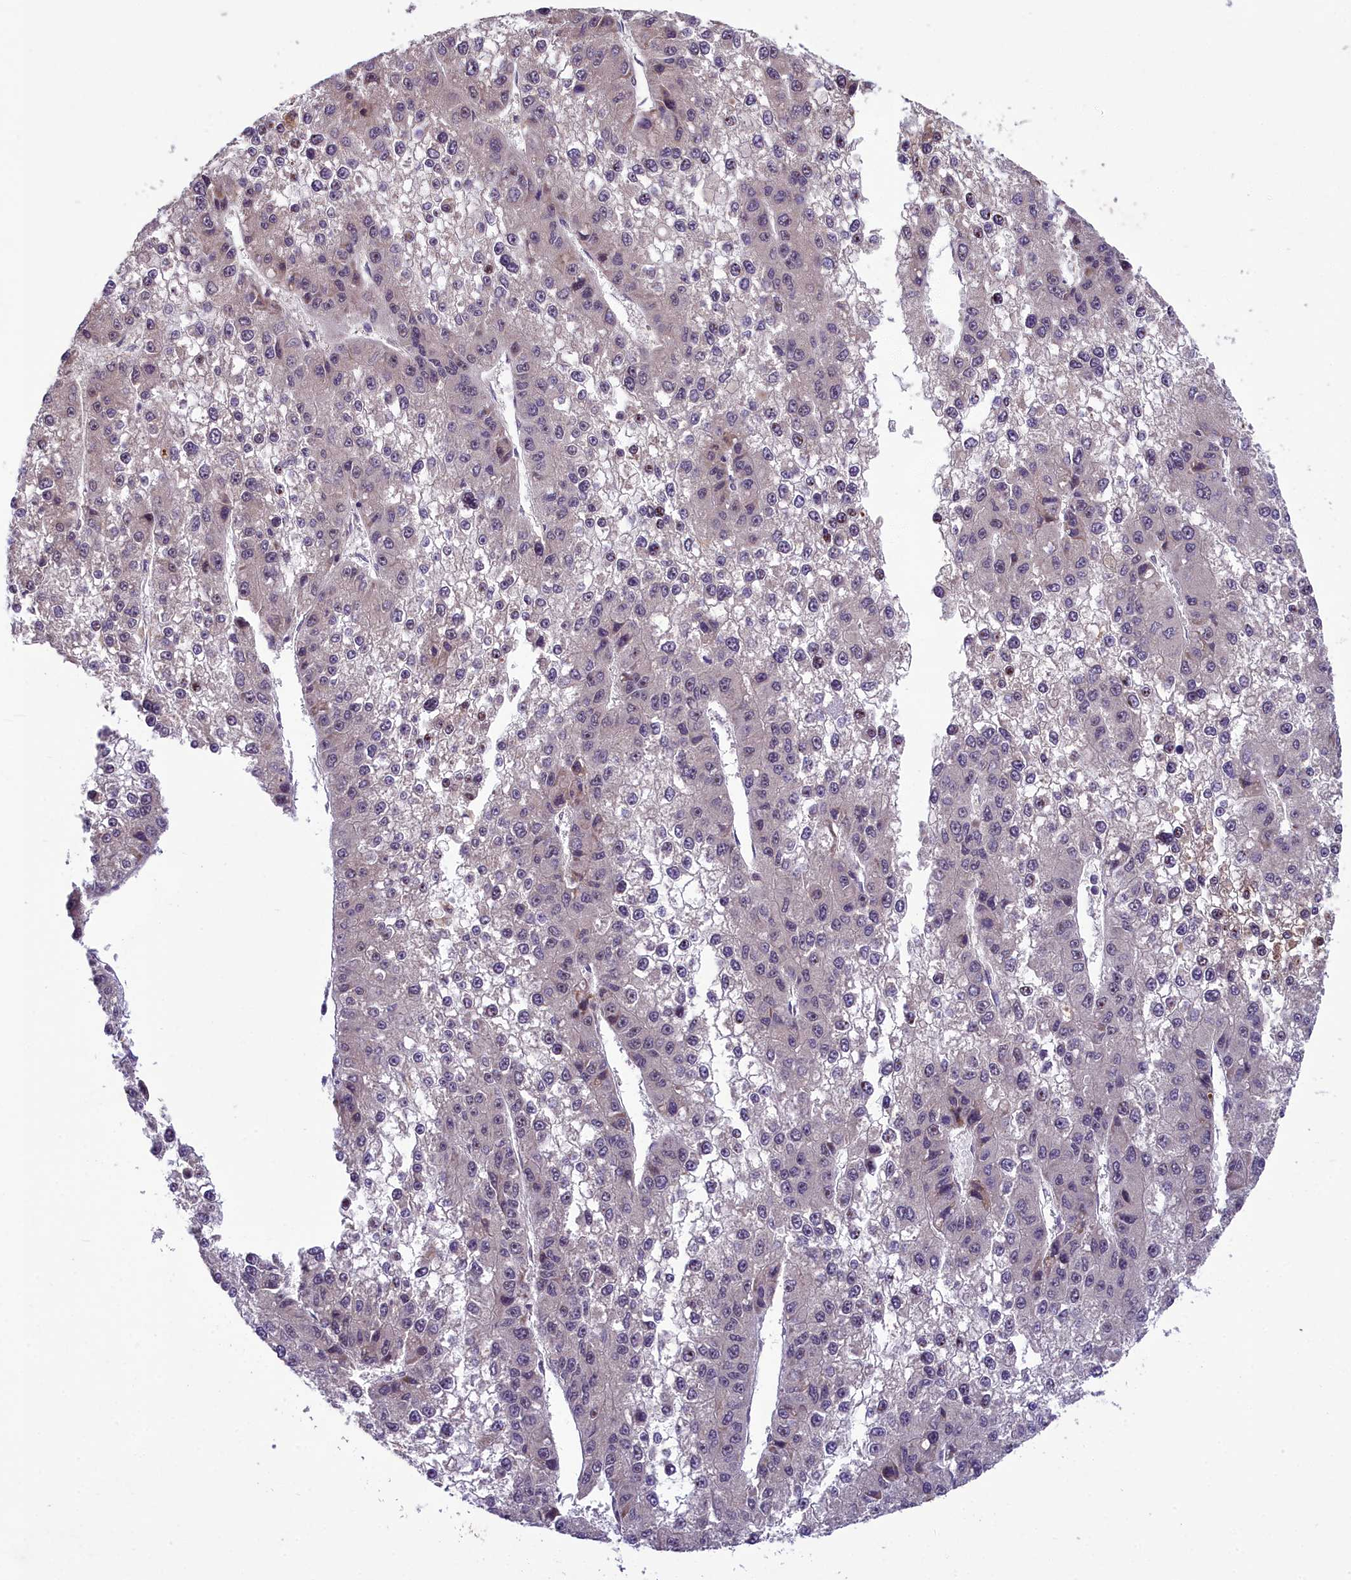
{"staining": {"intensity": "weak", "quantity": "<25%", "location": "nuclear"}, "tissue": "liver cancer", "cell_type": "Tumor cells", "image_type": "cancer", "snomed": [{"axis": "morphology", "description": "Carcinoma, Hepatocellular, NOS"}, {"axis": "topography", "description": "Liver"}], "caption": "An immunohistochemistry photomicrograph of liver cancer (hepatocellular carcinoma) is shown. There is no staining in tumor cells of liver cancer (hepatocellular carcinoma). (DAB immunohistochemistry visualized using brightfield microscopy, high magnification).", "gene": "ZNF333", "patient": {"sex": "female", "age": 73}}